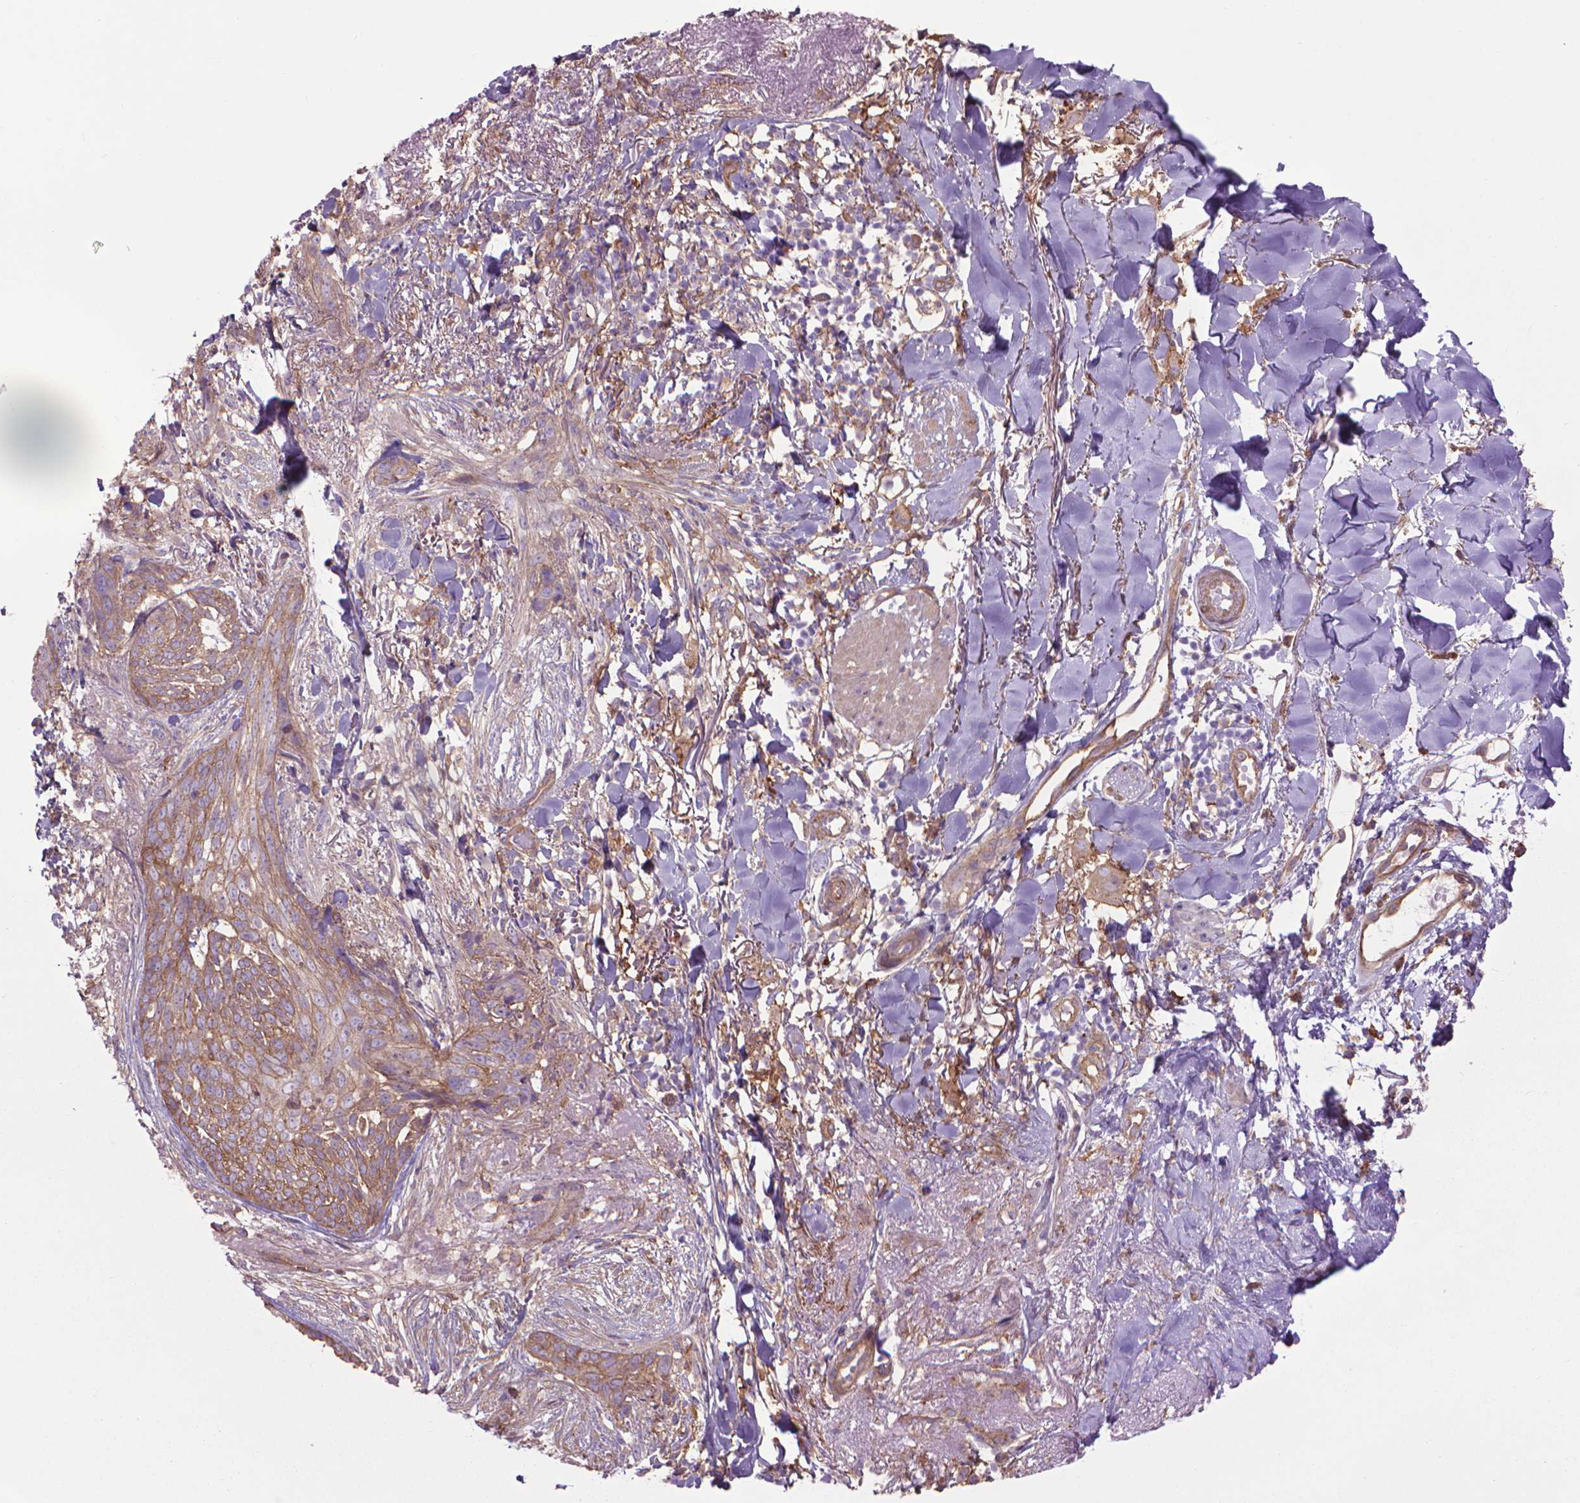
{"staining": {"intensity": "weak", "quantity": ">75%", "location": "cytoplasmic/membranous"}, "tissue": "skin cancer", "cell_type": "Tumor cells", "image_type": "cancer", "snomed": [{"axis": "morphology", "description": "Normal tissue, NOS"}, {"axis": "morphology", "description": "Basal cell carcinoma"}, {"axis": "topography", "description": "Skin"}], "caption": "Immunohistochemical staining of human skin cancer (basal cell carcinoma) demonstrates weak cytoplasmic/membranous protein expression in approximately >75% of tumor cells. (IHC, brightfield microscopy, high magnification).", "gene": "CORO1B", "patient": {"sex": "male", "age": 84}}